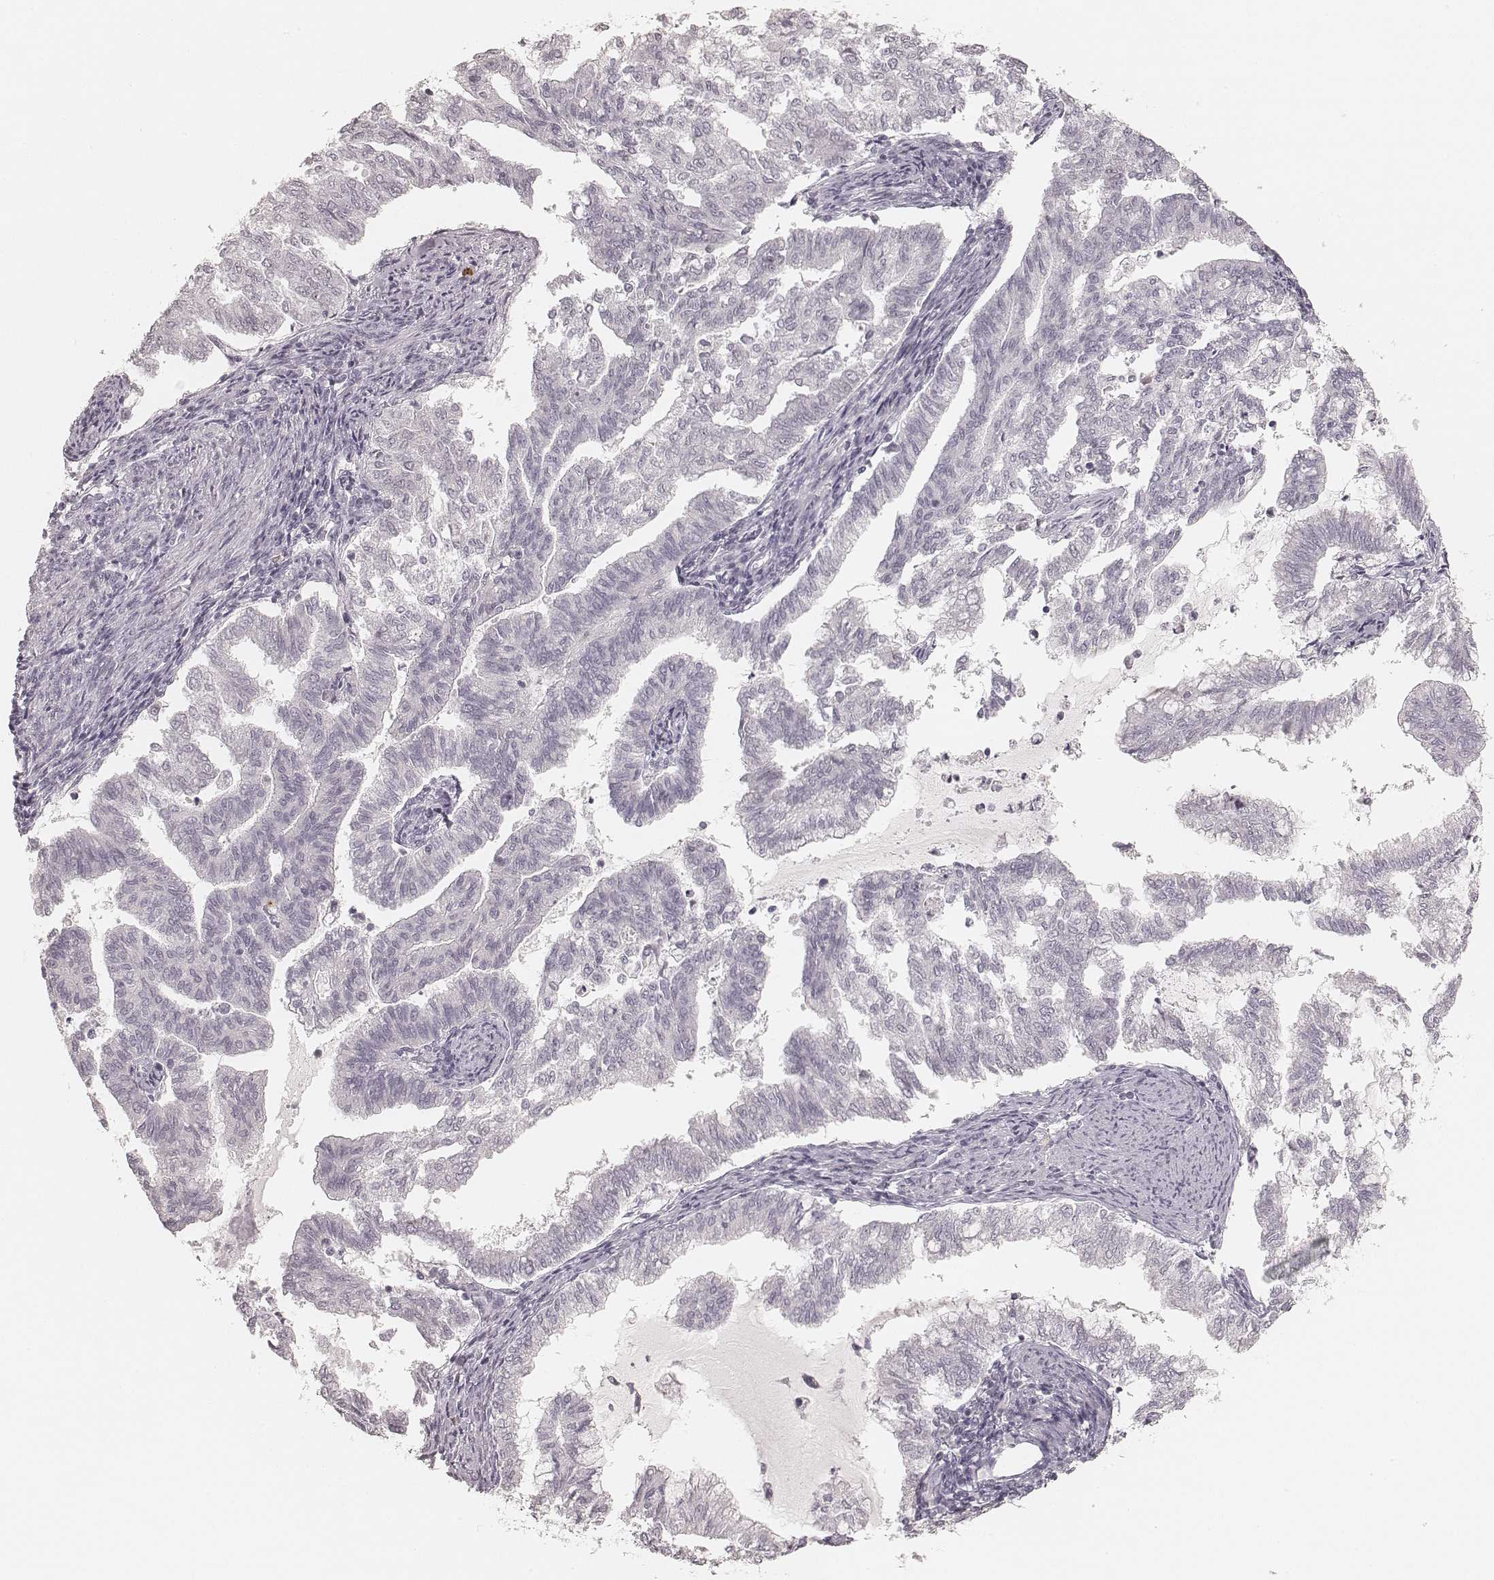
{"staining": {"intensity": "negative", "quantity": "none", "location": "none"}, "tissue": "endometrial cancer", "cell_type": "Tumor cells", "image_type": "cancer", "snomed": [{"axis": "morphology", "description": "Adenocarcinoma, NOS"}, {"axis": "topography", "description": "Endometrium"}], "caption": "This is a histopathology image of IHC staining of endometrial cancer, which shows no staining in tumor cells. (Stains: DAB (3,3'-diaminobenzidine) immunohistochemistry with hematoxylin counter stain, Microscopy: brightfield microscopy at high magnification).", "gene": "TEX37", "patient": {"sex": "female", "age": 79}}